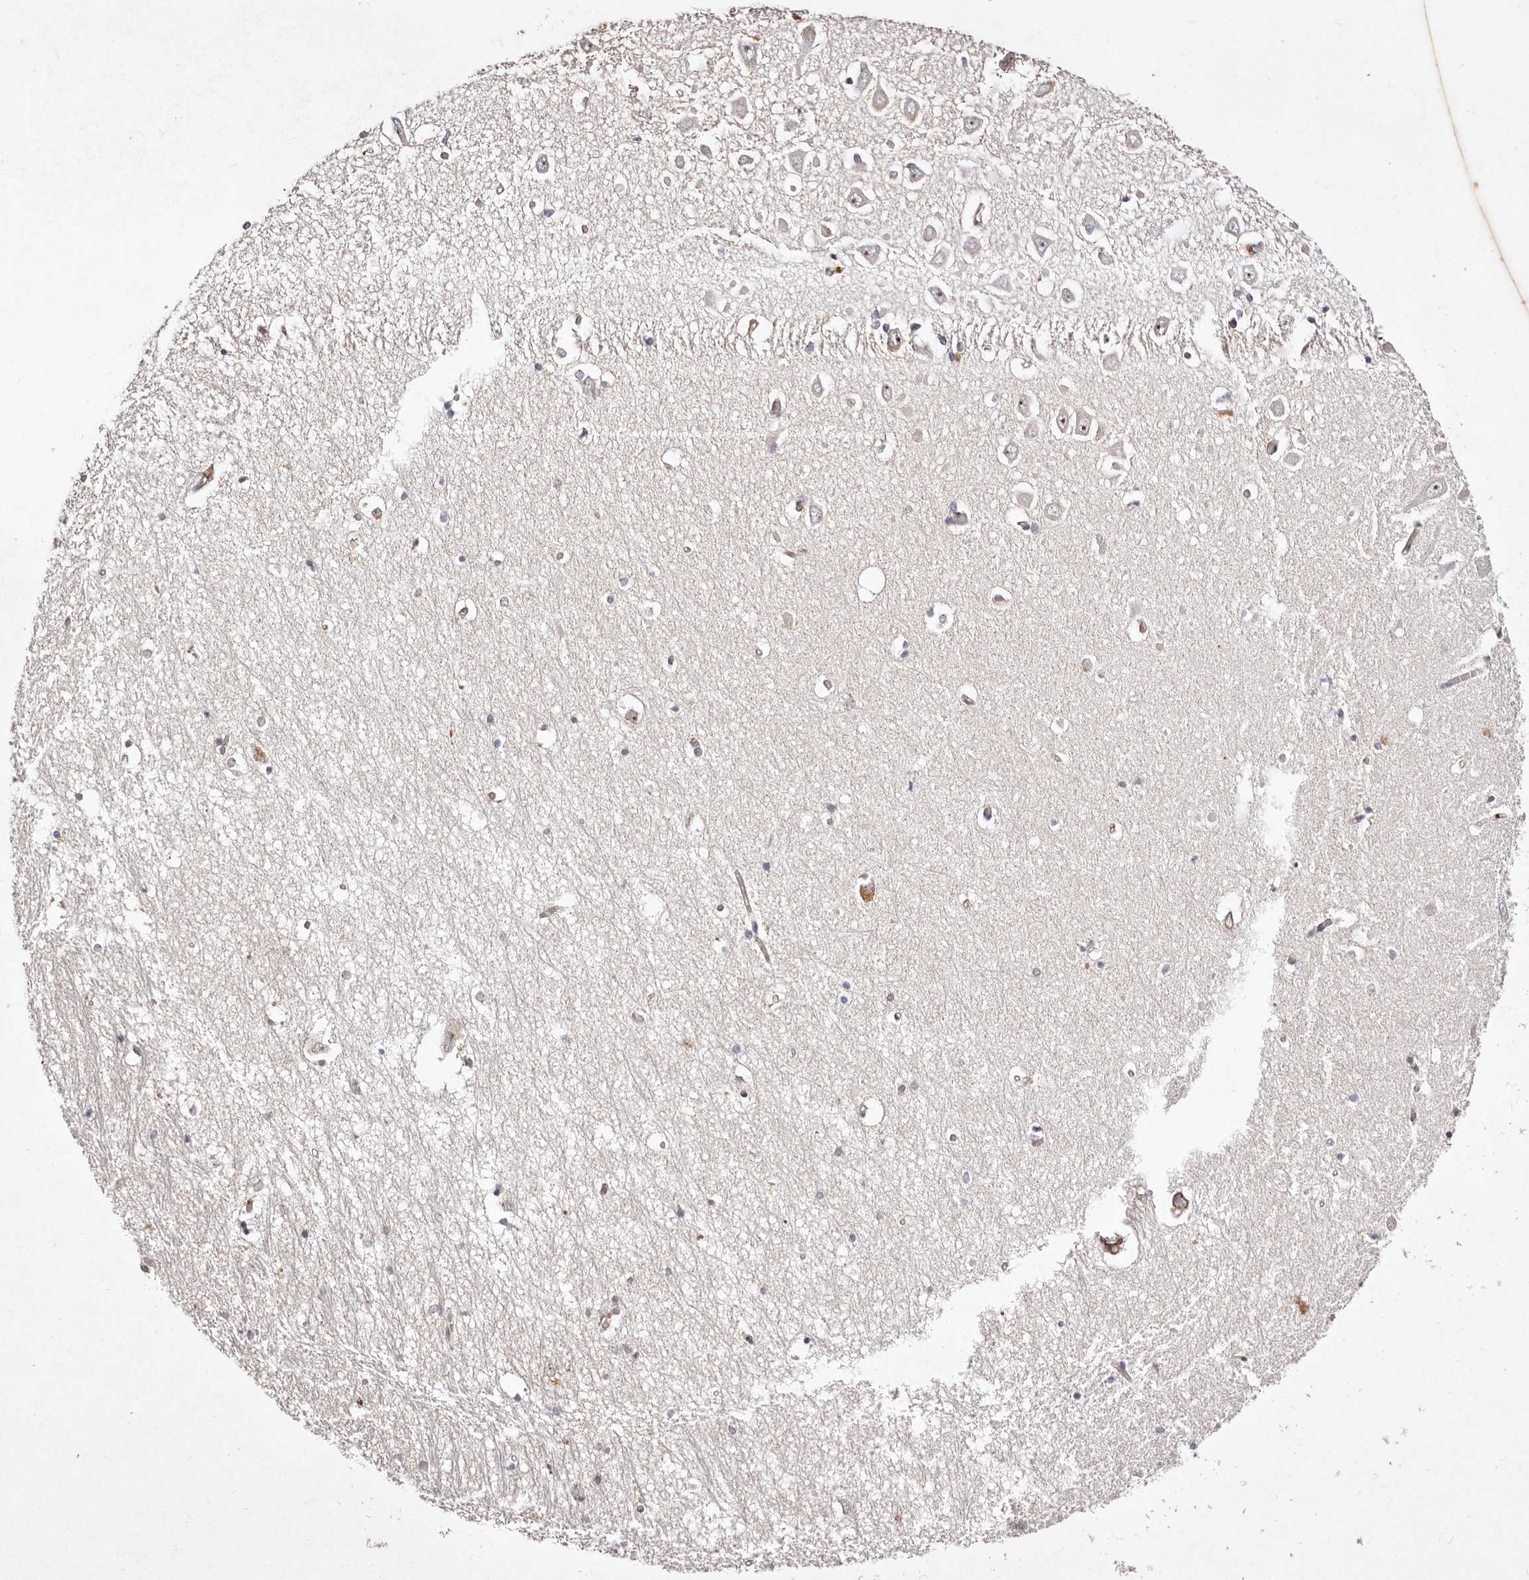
{"staining": {"intensity": "negative", "quantity": "none", "location": "none"}, "tissue": "hippocampus", "cell_type": "Glial cells", "image_type": "normal", "snomed": [{"axis": "morphology", "description": "Normal tissue, NOS"}, {"axis": "topography", "description": "Hippocampus"}], "caption": "High magnification brightfield microscopy of benign hippocampus stained with DAB (brown) and counterstained with hematoxylin (blue): glial cells show no significant staining.", "gene": "MTMR11", "patient": {"sex": "male", "age": 70}}